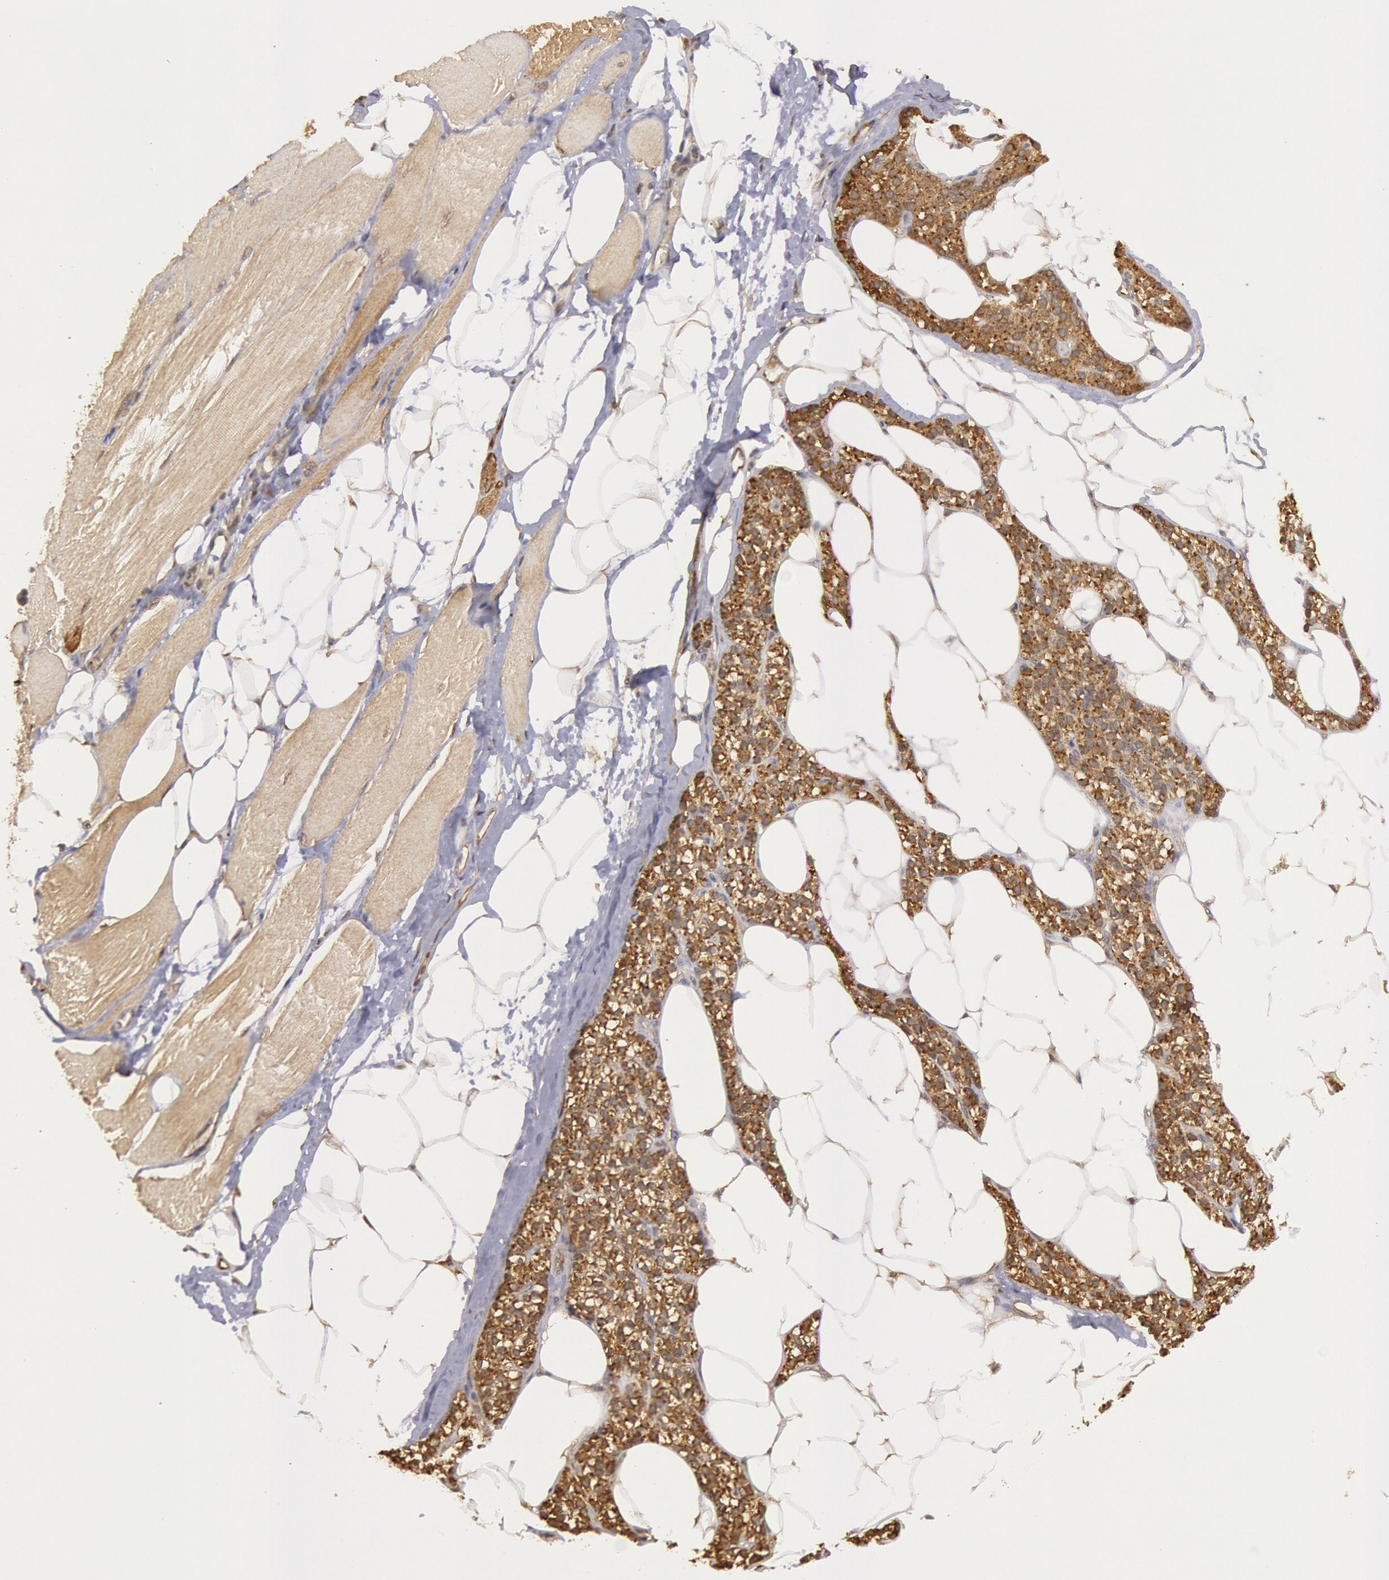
{"staining": {"intensity": "weak", "quantity": "25%-75%", "location": "cytoplasmic/membranous"}, "tissue": "skeletal muscle", "cell_type": "Myocytes", "image_type": "normal", "snomed": [{"axis": "morphology", "description": "Normal tissue, NOS"}, {"axis": "topography", "description": "Skeletal muscle"}, {"axis": "topography", "description": "Parathyroid gland"}], "caption": "Immunohistochemical staining of normal human skeletal muscle reveals weak cytoplasmic/membranous protein expression in about 25%-75% of myocytes.", "gene": "USP14", "patient": {"sex": "female", "age": 37}}